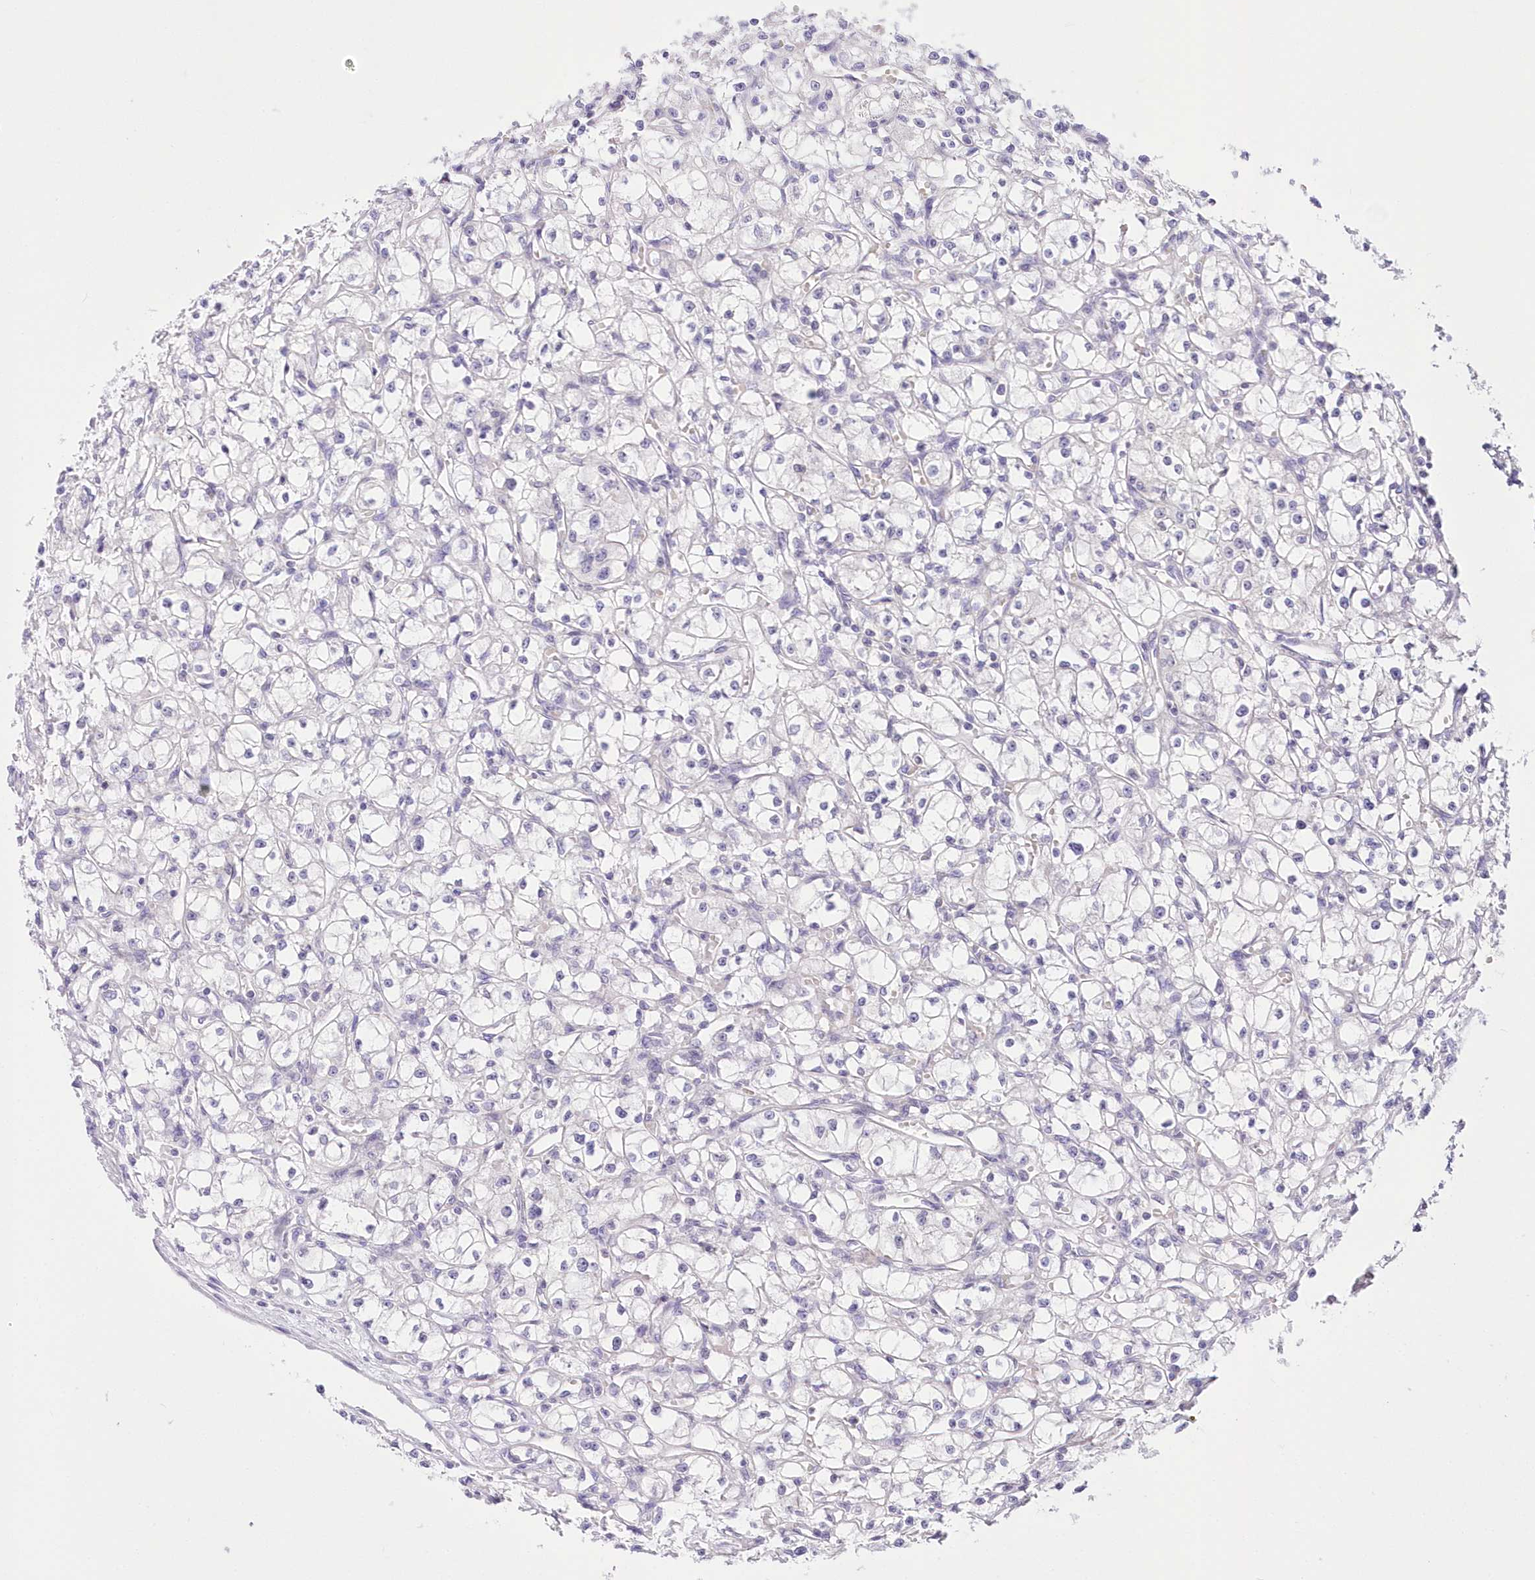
{"staining": {"intensity": "negative", "quantity": "none", "location": "none"}, "tissue": "renal cancer", "cell_type": "Tumor cells", "image_type": "cancer", "snomed": [{"axis": "morphology", "description": "Adenocarcinoma, NOS"}, {"axis": "topography", "description": "Kidney"}], "caption": "High power microscopy photomicrograph of an IHC histopathology image of renal cancer (adenocarcinoma), revealing no significant staining in tumor cells.", "gene": "UBA6", "patient": {"sex": "male", "age": 56}}